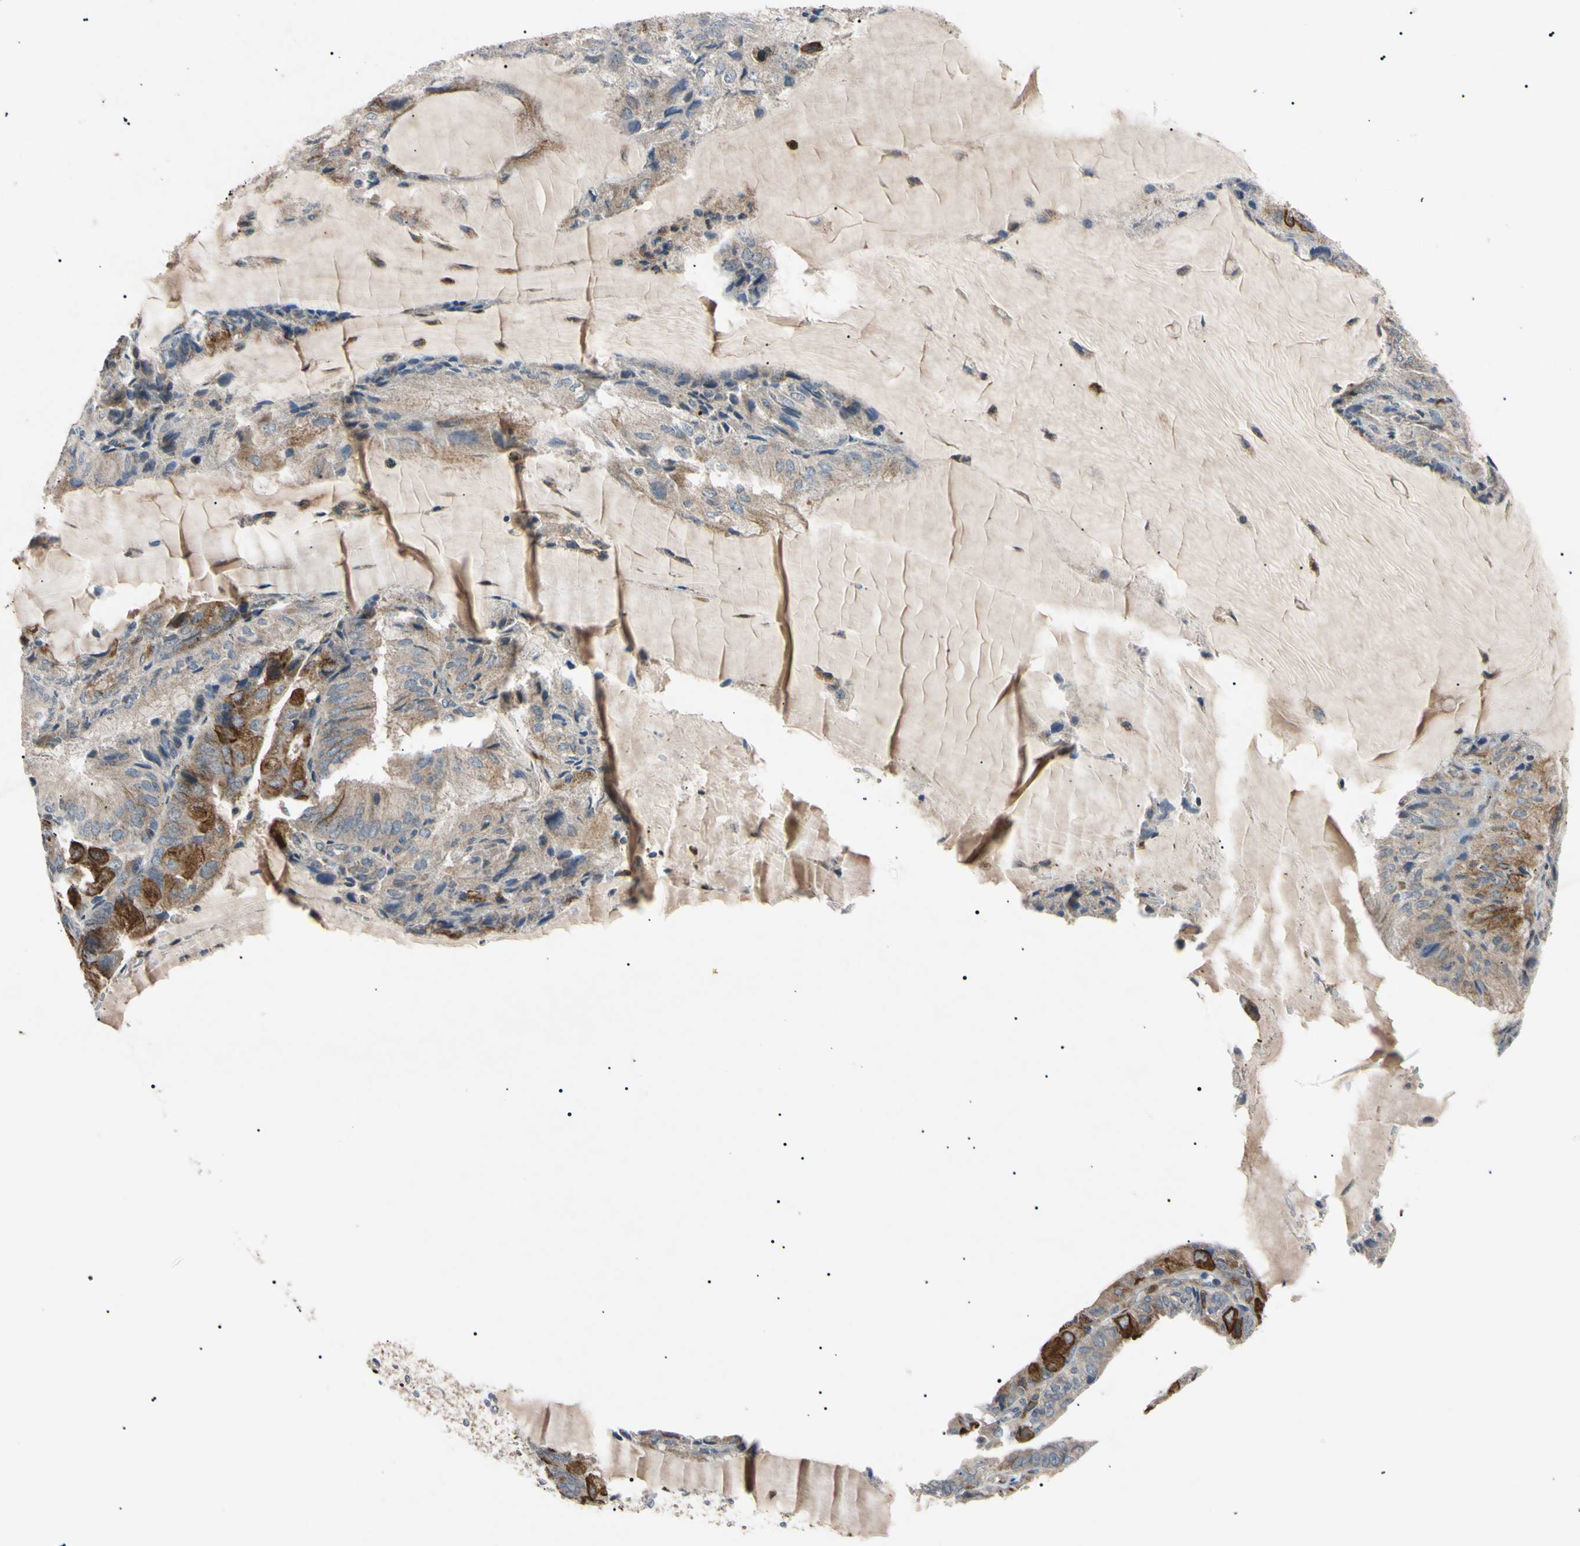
{"staining": {"intensity": "strong", "quantity": "<25%", "location": "cytoplasmic/membranous,nuclear"}, "tissue": "endometrial cancer", "cell_type": "Tumor cells", "image_type": "cancer", "snomed": [{"axis": "morphology", "description": "Adenocarcinoma, NOS"}, {"axis": "topography", "description": "Endometrium"}], "caption": "Immunohistochemical staining of human endometrial adenocarcinoma exhibits strong cytoplasmic/membranous and nuclear protein staining in approximately <25% of tumor cells. (IHC, brightfield microscopy, high magnification).", "gene": "TUBB4A", "patient": {"sex": "female", "age": 81}}